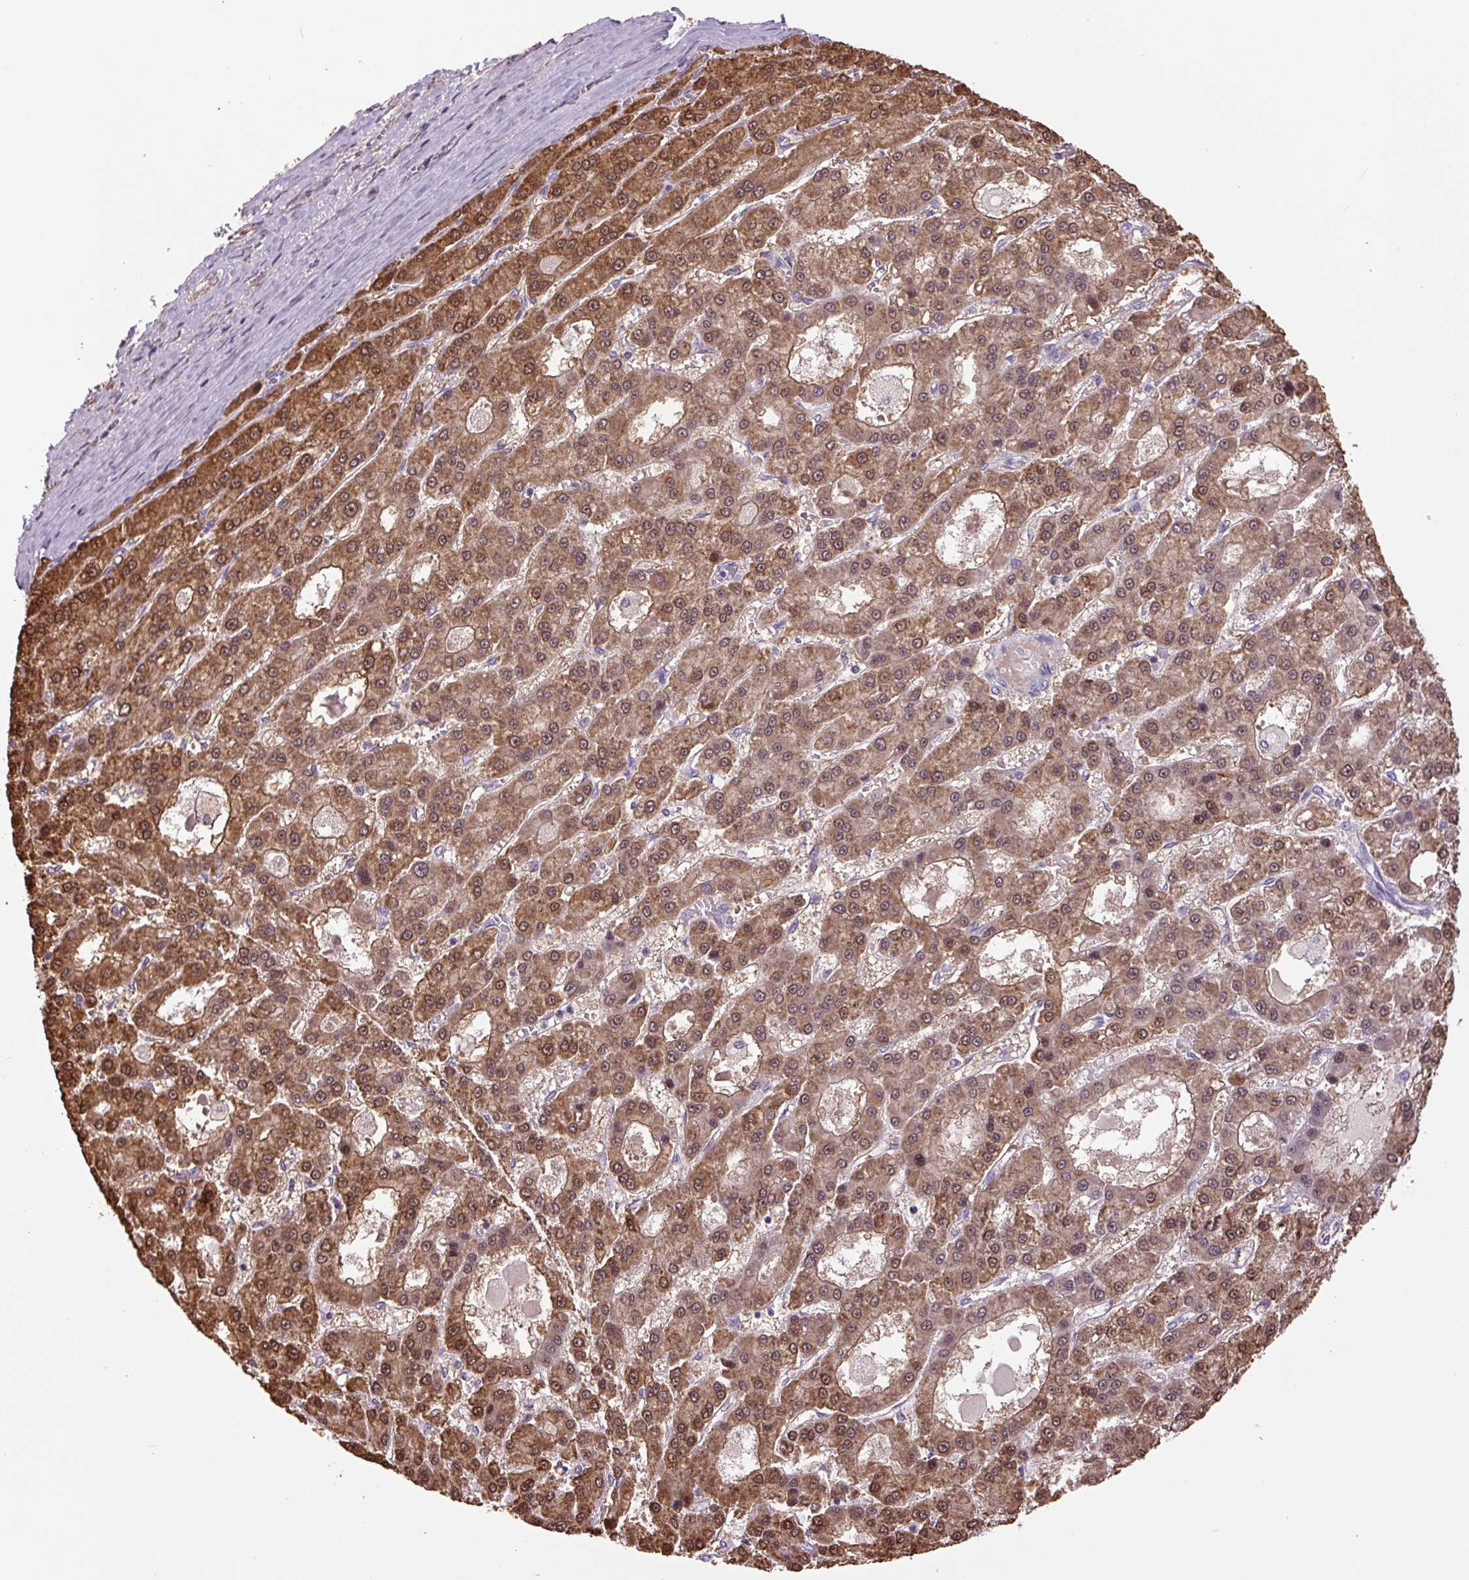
{"staining": {"intensity": "strong", "quantity": ">75%", "location": "cytoplasmic/membranous,nuclear"}, "tissue": "liver cancer", "cell_type": "Tumor cells", "image_type": "cancer", "snomed": [{"axis": "morphology", "description": "Carcinoma, Hepatocellular, NOS"}, {"axis": "topography", "description": "Liver"}], "caption": "IHC (DAB (3,3'-diaminobenzidine)) staining of human liver hepatocellular carcinoma shows strong cytoplasmic/membranous and nuclear protein positivity in about >75% of tumor cells. (DAB (3,3'-diaminobenzidine) = brown stain, brightfield microscopy at high magnification).", "gene": "SGF29", "patient": {"sex": "male", "age": 70}}